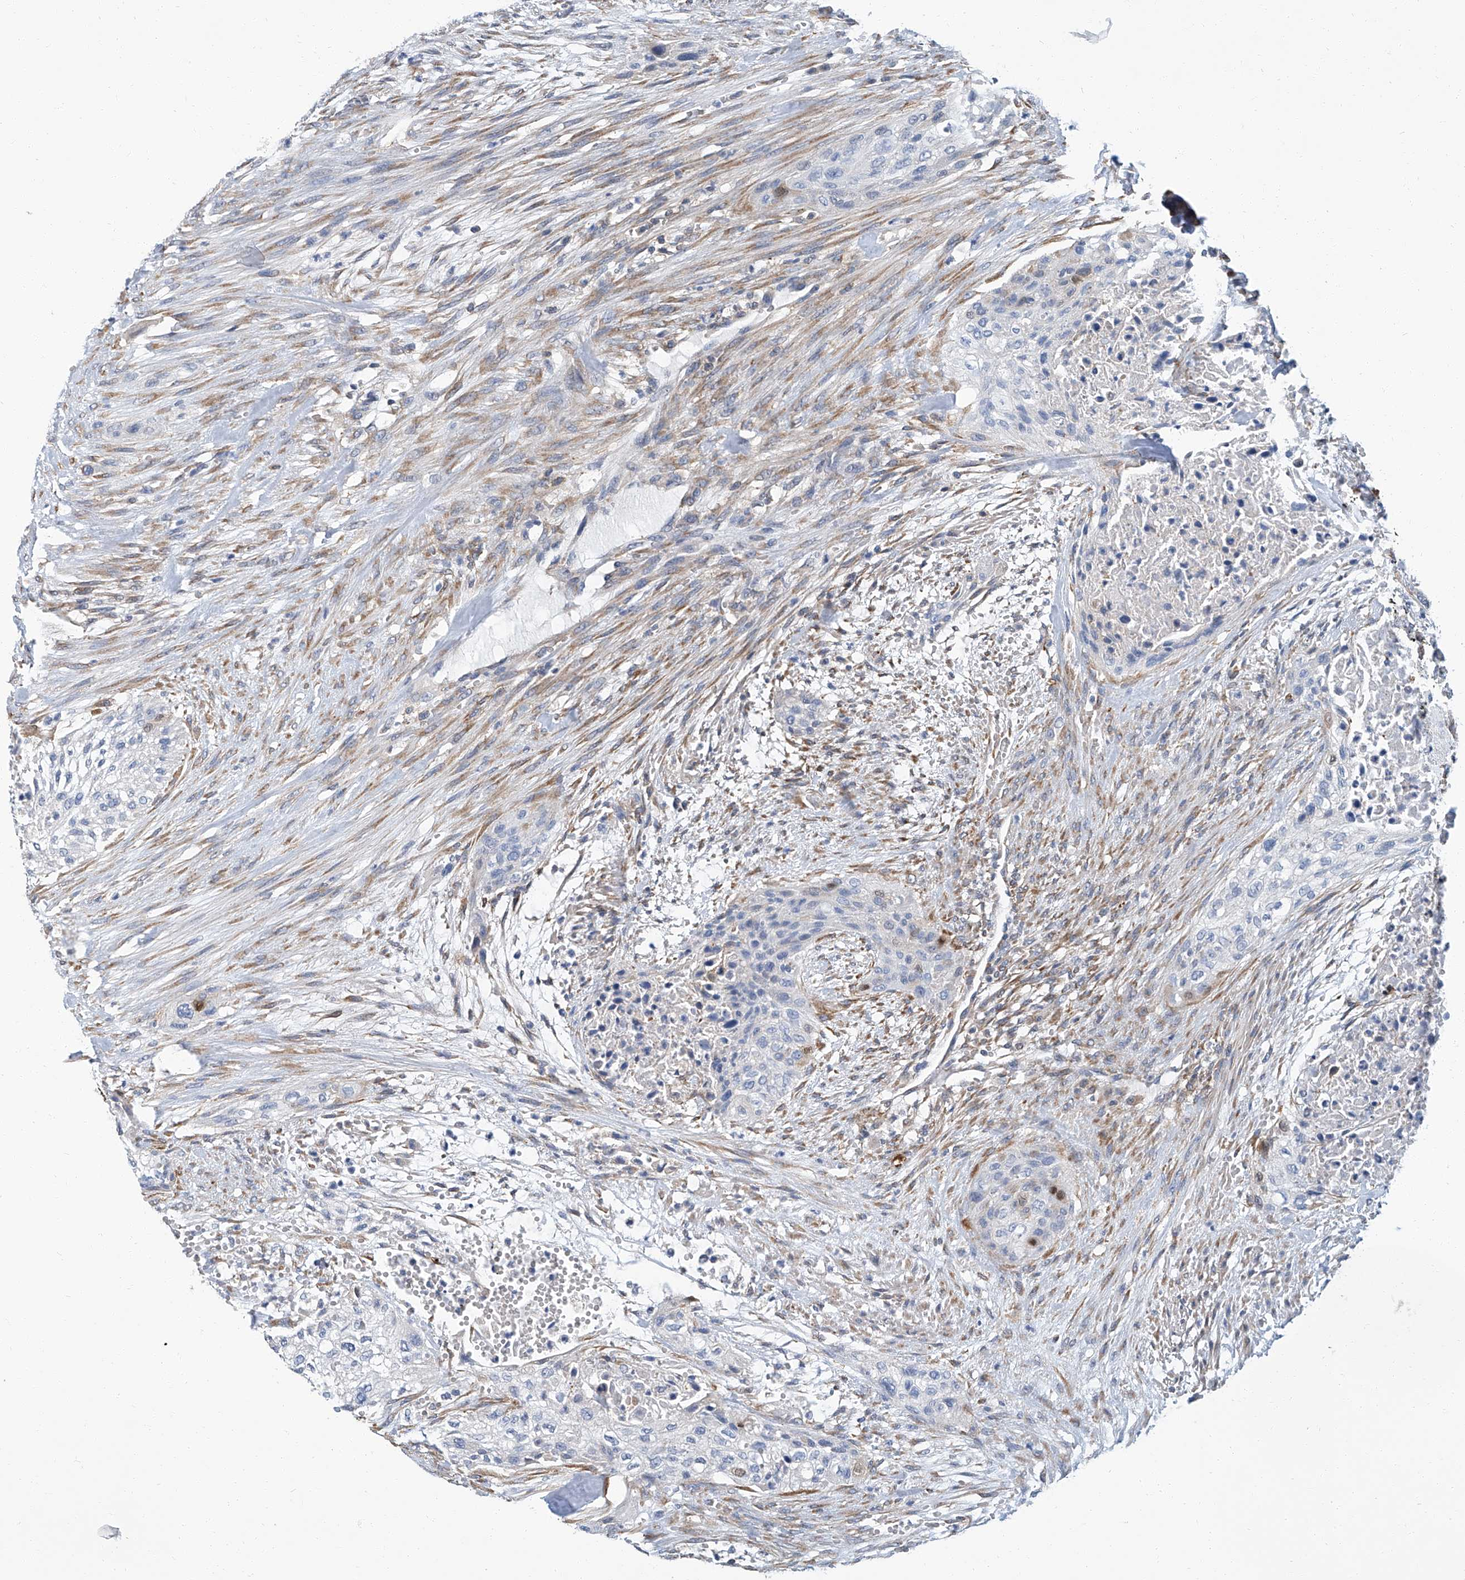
{"staining": {"intensity": "negative", "quantity": "none", "location": "none"}, "tissue": "urothelial cancer", "cell_type": "Tumor cells", "image_type": "cancer", "snomed": [{"axis": "morphology", "description": "Urothelial carcinoma, High grade"}, {"axis": "topography", "description": "Urinary bladder"}], "caption": "DAB (3,3'-diaminobenzidine) immunohistochemical staining of urothelial cancer demonstrates no significant positivity in tumor cells. (DAB (3,3'-diaminobenzidine) immunohistochemistry (IHC), high magnification).", "gene": "PSMB10", "patient": {"sex": "male", "age": 35}}